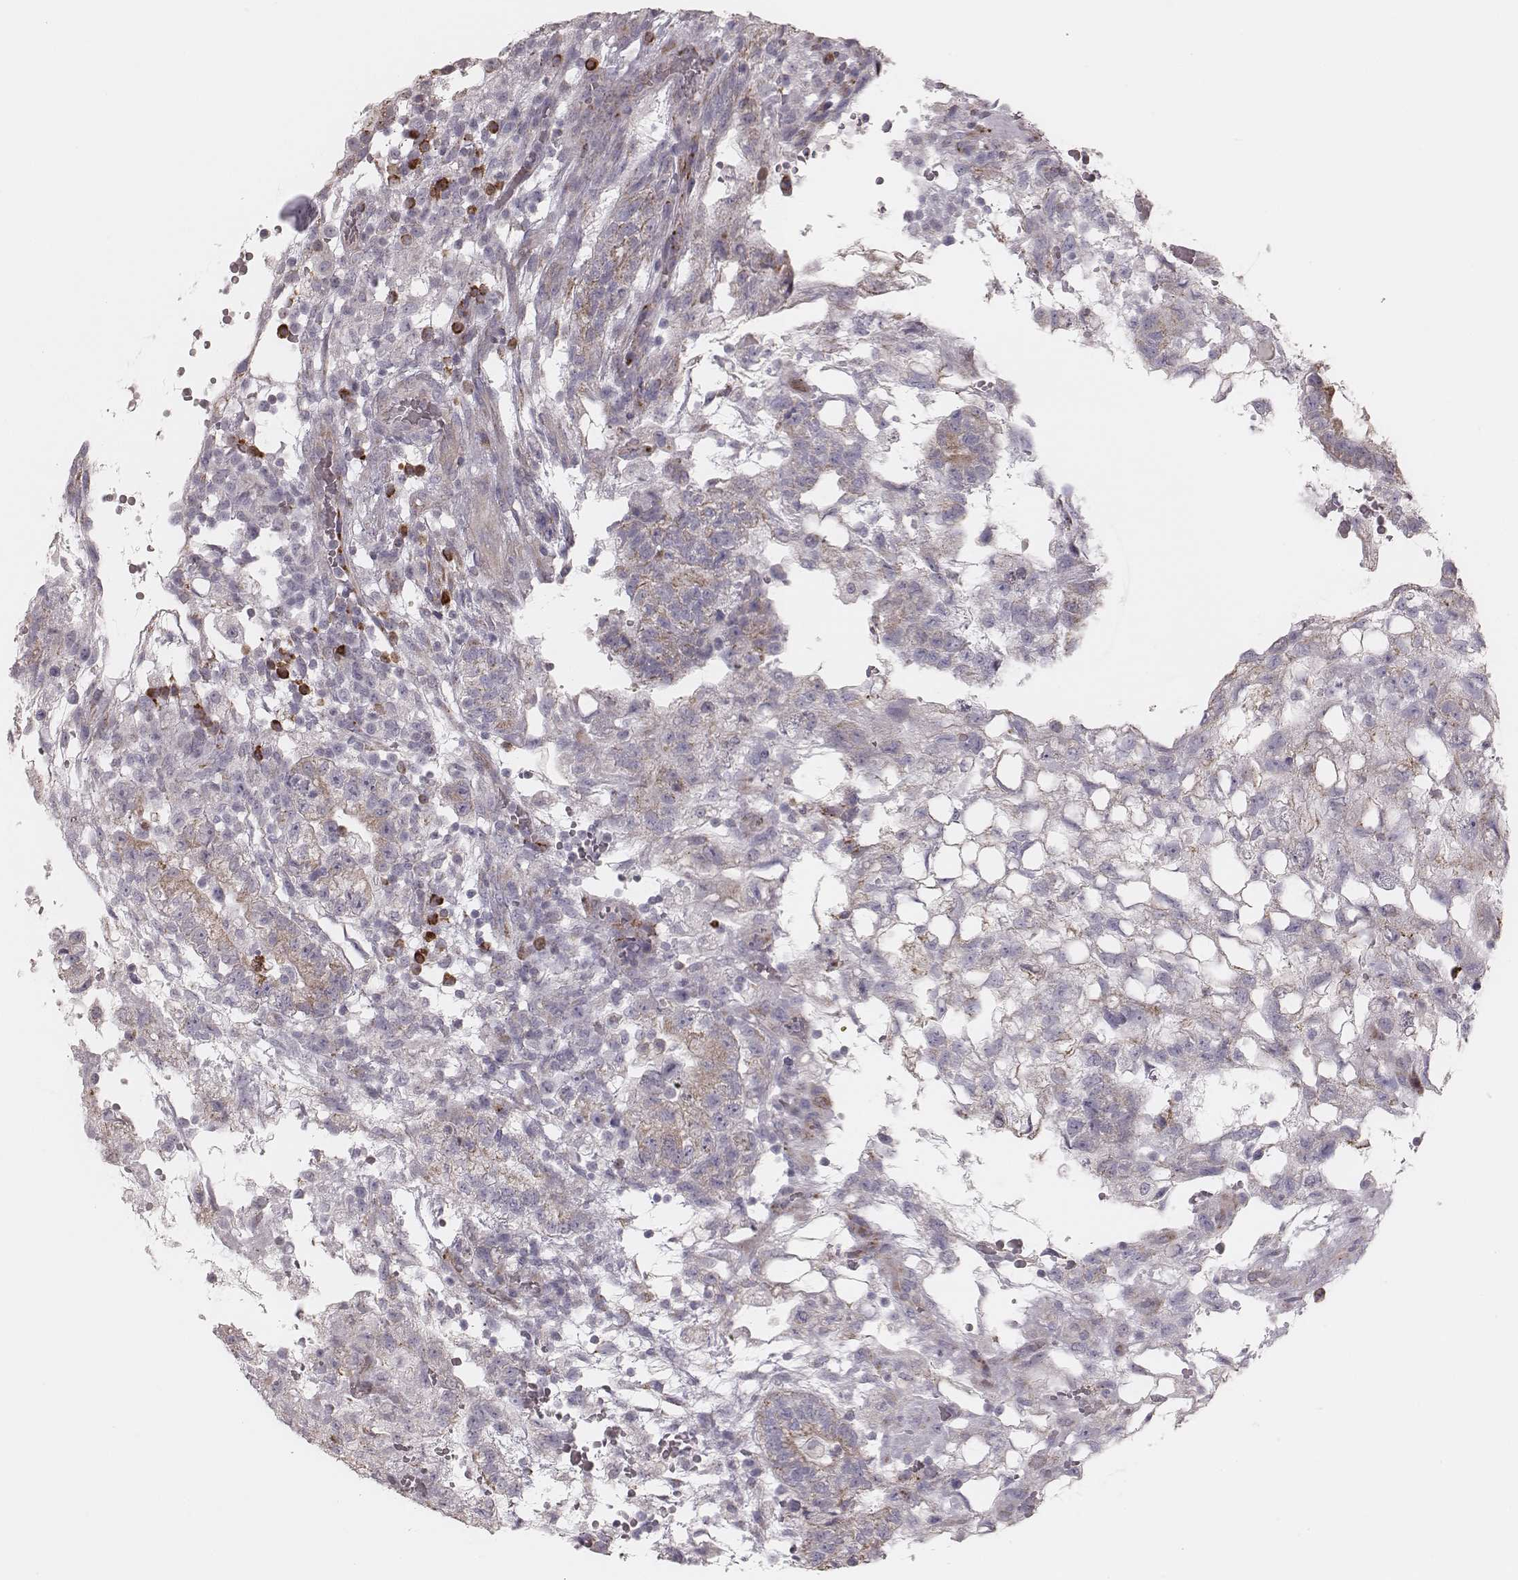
{"staining": {"intensity": "weak", "quantity": "25%-75%", "location": "cytoplasmic/membranous"}, "tissue": "testis cancer", "cell_type": "Tumor cells", "image_type": "cancer", "snomed": [{"axis": "morphology", "description": "Carcinoma, Embryonal, NOS"}, {"axis": "topography", "description": "Testis"}], "caption": "IHC (DAB) staining of embryonal carcinoma (testis) displays weak cytoplasmic/membranous protein expression in approximately 25%-75% of tumor cells.", "gene": "KIF5C", "patient": {"sex": "male", "age": 32}}